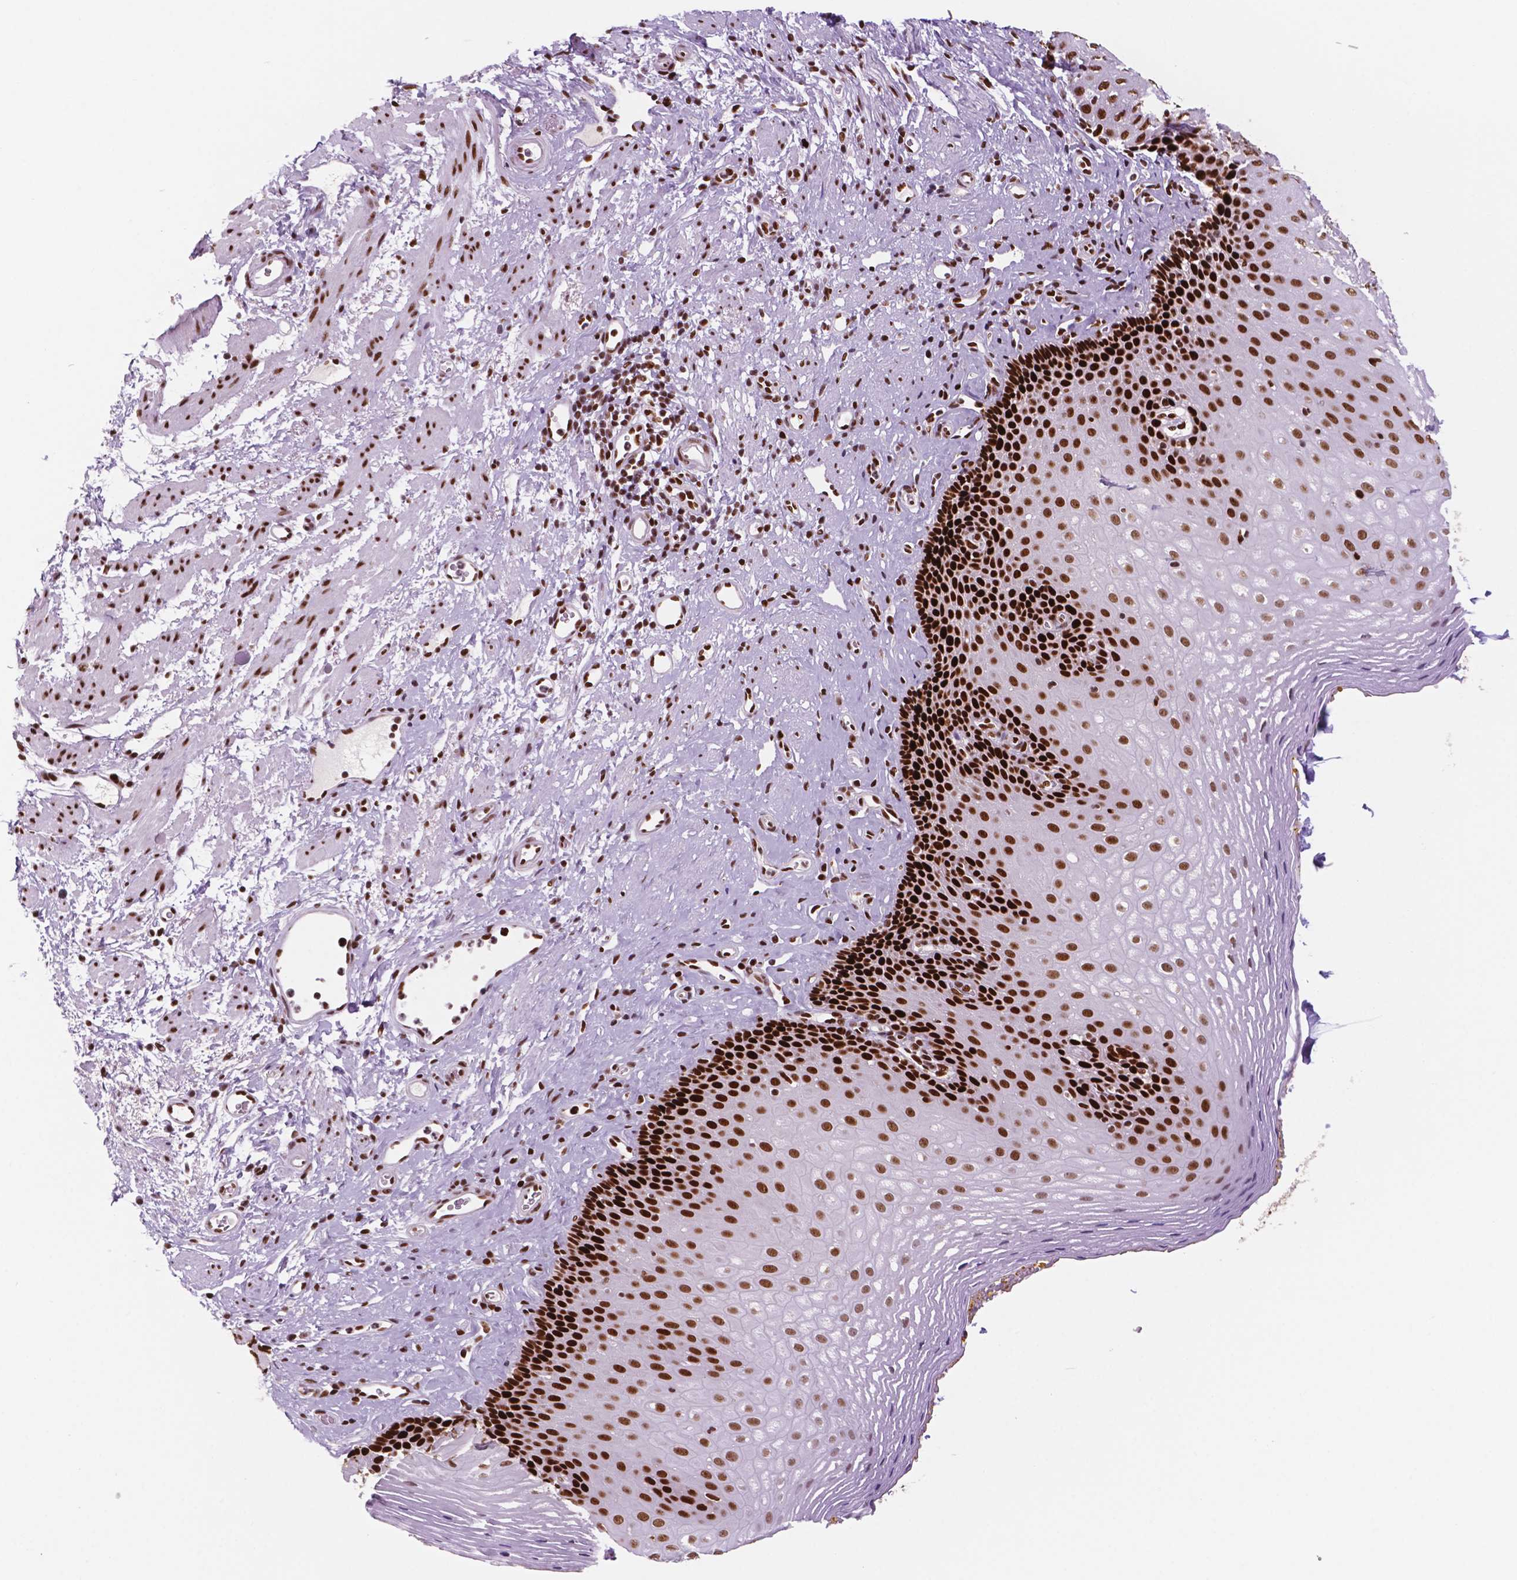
{"staining": {"intensity": "strong", "quantity": ">75%", "location": "nuclear"}, "tissue": "esophagus", "cell_type": "Squamous epithelial cells", "image_type": "normal", "snomed": [{"axis": "morphology", "description": "Normal tissue, NOS"}, {"axis": "topography", "description": "Esophagus"}], "caption": "Immunohistochemical staining of benign esophagus displays >75% levels of strong nuclear protein positivity in approximately >75% of squamous epithelial cells.", "gene": "MSH6", "patient": {"sex": "female", "age": 68}}